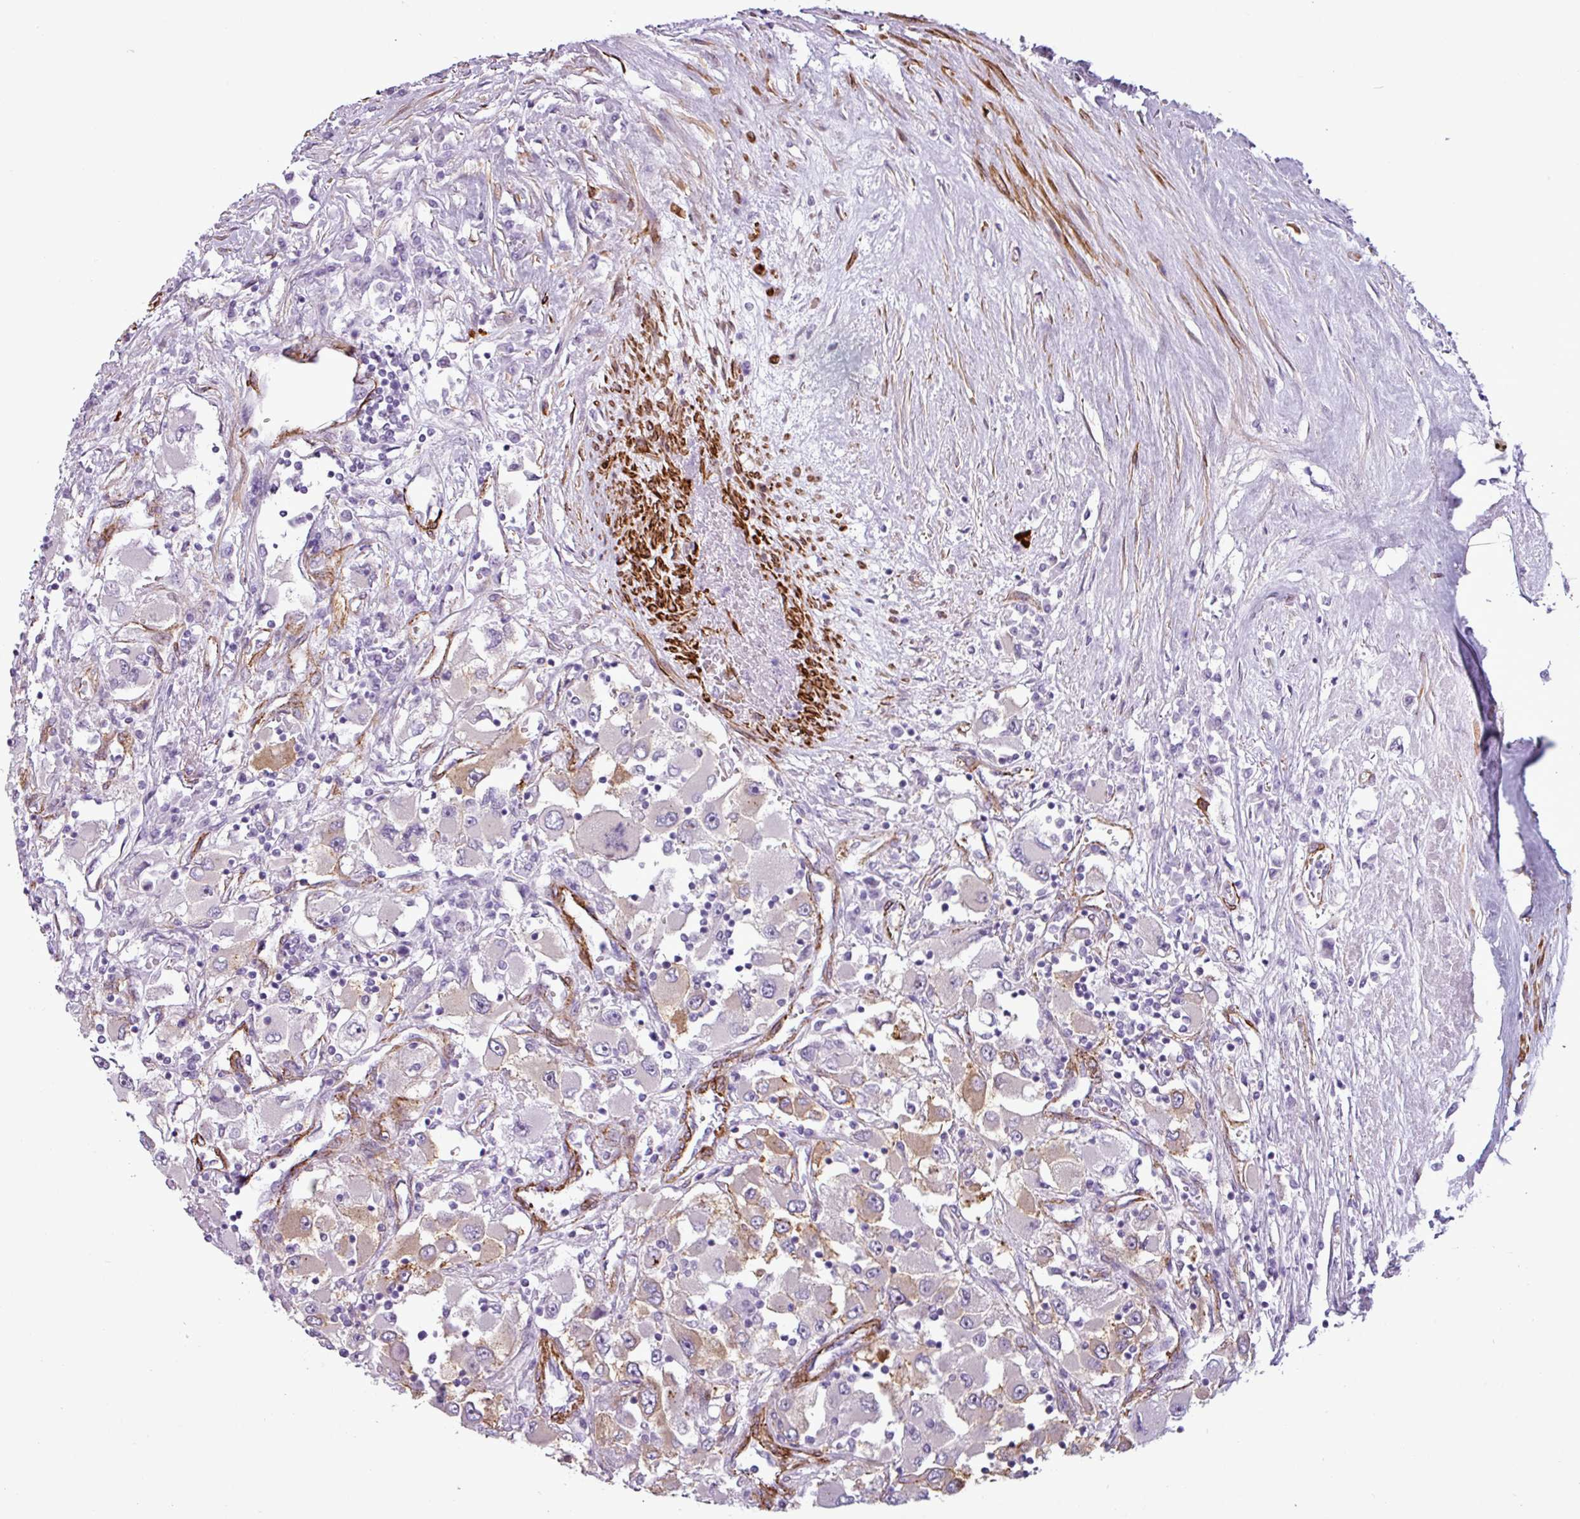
{"staining": {"intensity": "negative", "quantity": "none", "location": "none"}, "tissue": "renal cancer", "cell_type": "Tumor cells", "image_type": "cancer", "snomed": [{"axis": "morphology", "description": "Adenocarcinoma, NOS"}, {"axis": "topography", "description": "Kidney"}], "caption": "High power microscopy micrograph of an IHC micrograph of adenocarcinoma (renal), revealing no significant positivity in tumor cells.", "gene": "ATP10A", "patient": {"sex": "female", "age": 52}}